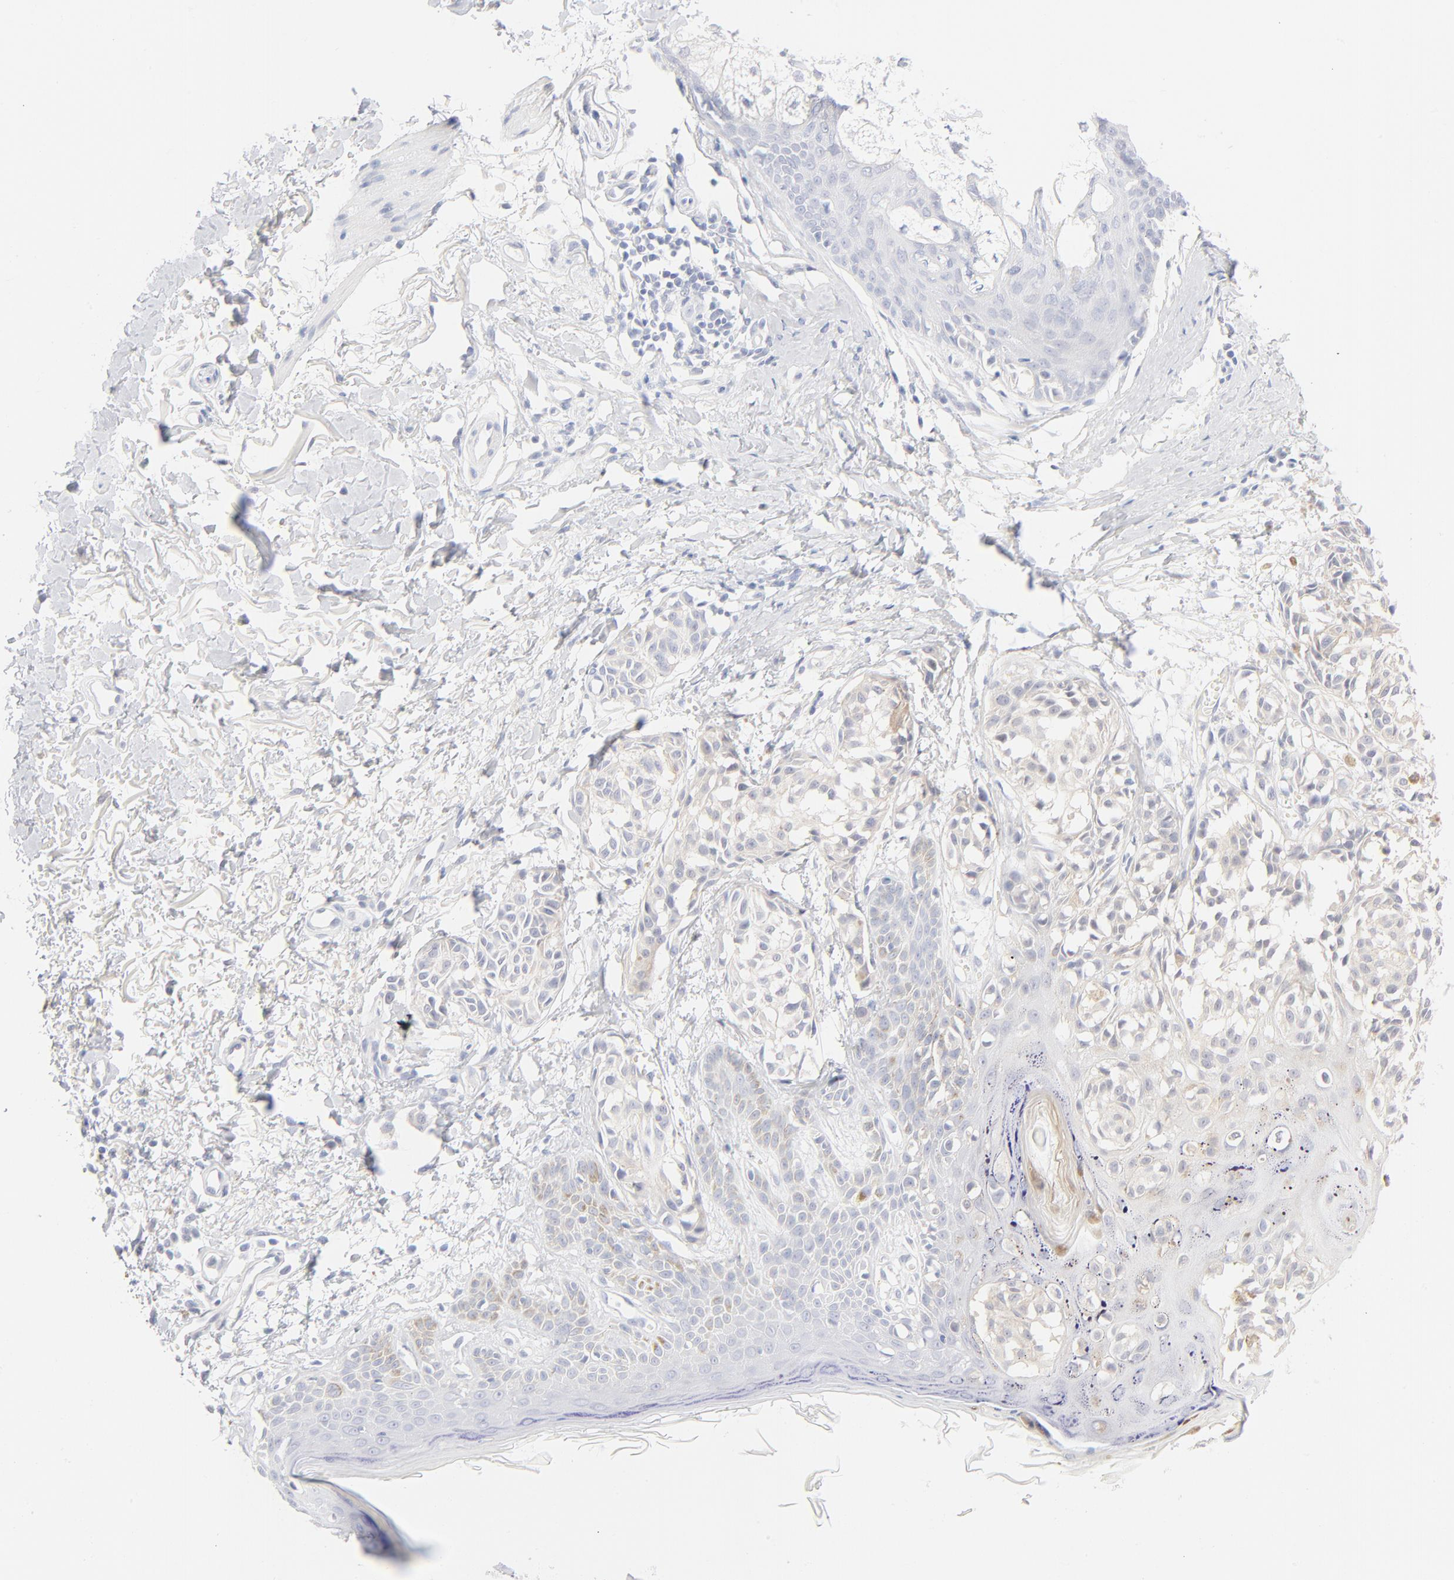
{"staining": {"intensity": "moderate", "quantity": ">75%", "location": "cytoplasmic/membranous"}, "tissue": "melanoma", "cell_type": "Tumor cells", "image_type": "cancer", "snomed": [{"axis": "morphology", "description": "Malignant melanoma, NOS"}, {"axis": "topography", "description": "Skin"}], "caption": "DAB immunohistochemical staining of melanoma exhibits moderate cytoplasmic/membranous protein staining in approximately >75% of tumor cells.", "gene": "ONECUT1", "patient": {"sex": "male", "age": 76}}